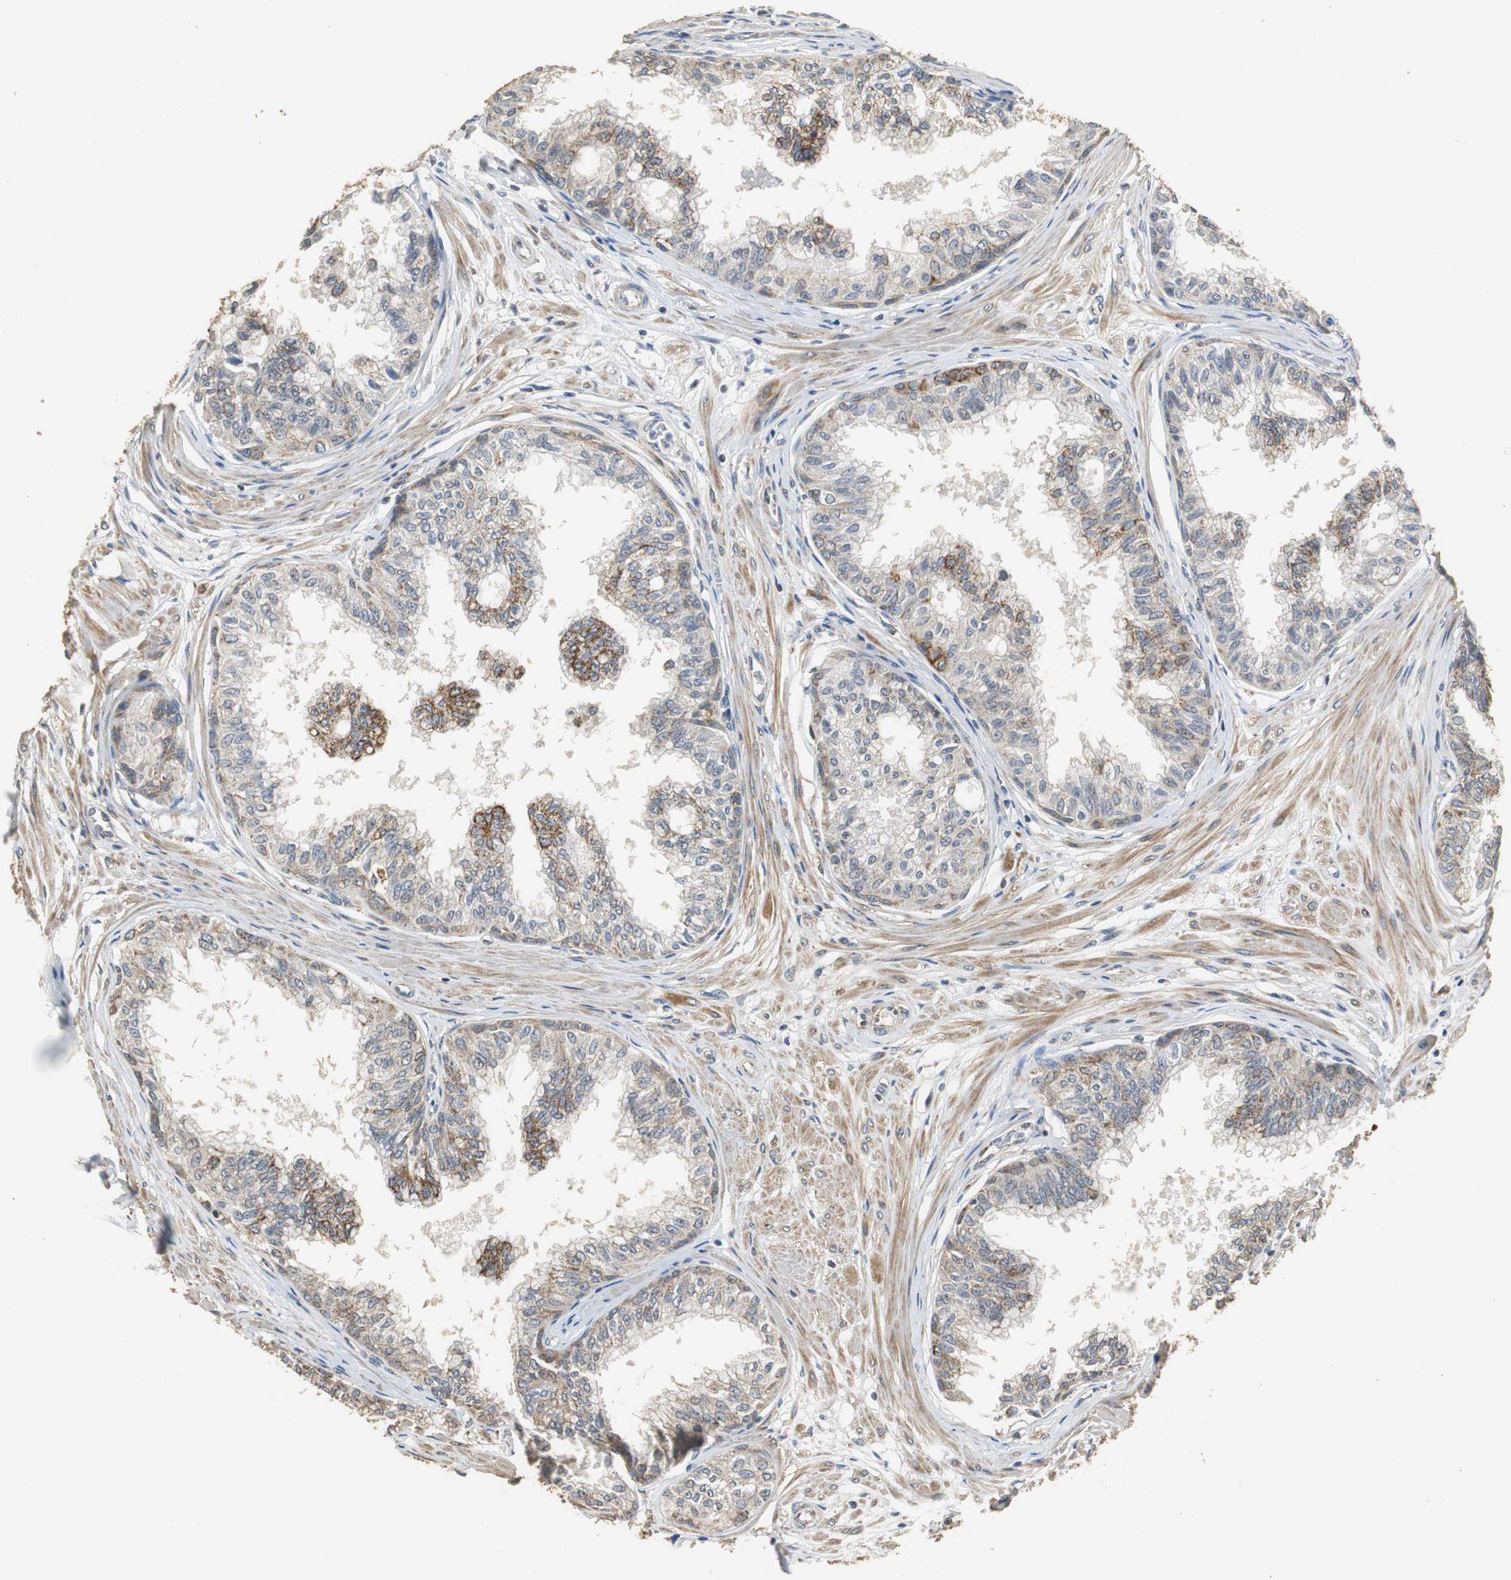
{"staining": {"intensity": "moderate", "quantity": ">75%", "location": "cytoplasmic/membranous"}, "tissue": "prostate", "cell_type": "Glandular cells", "image_type": "normal", "snomed": [{"axis": "morphology", "description": "Normal tissue, NOS"}, {"axis": "topography", "description": "Prostate"}, {"axis": "topography", "description": "Seminal veicle"}], "caption": "Glandular cells exhibit medium levels of moderate cytoplasmic/membranous staining in approximately >75% of cells in unremarkable human prostate. (DAB IHC with brightfield microscopy, high magnification).", "gene": "HMGCL", "patient": {"sex": "male", "age": 60}}